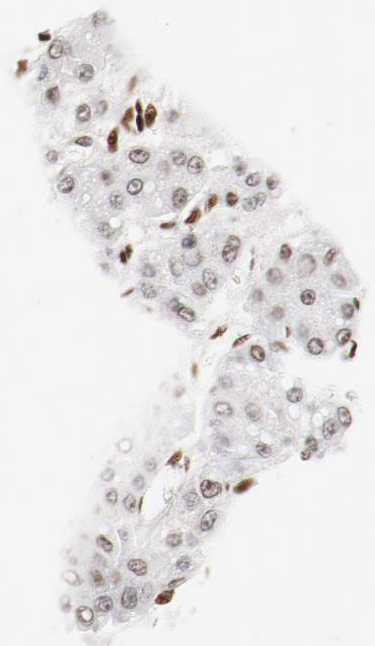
{"staining": {"intensity": "moderate", "quantity": ">75%", "location": "nuclear"}, "tissue": "liver cancer", "cell_type": "Tumor cells", "image_type": "cancer", "snomed": [{"axis": "morphology", "description": "Carcinoma, Hepatocellular, NOS"}, {"axis": "topography", "description": "Liver"}], "caption": "Moderate nuclear protein expression is seen in approximately >75% of tumor cells in liver cancer (hepatocellular carcinoma).", "gene": "CTBP1", "patient": {"sex": "male", "age": 69}}